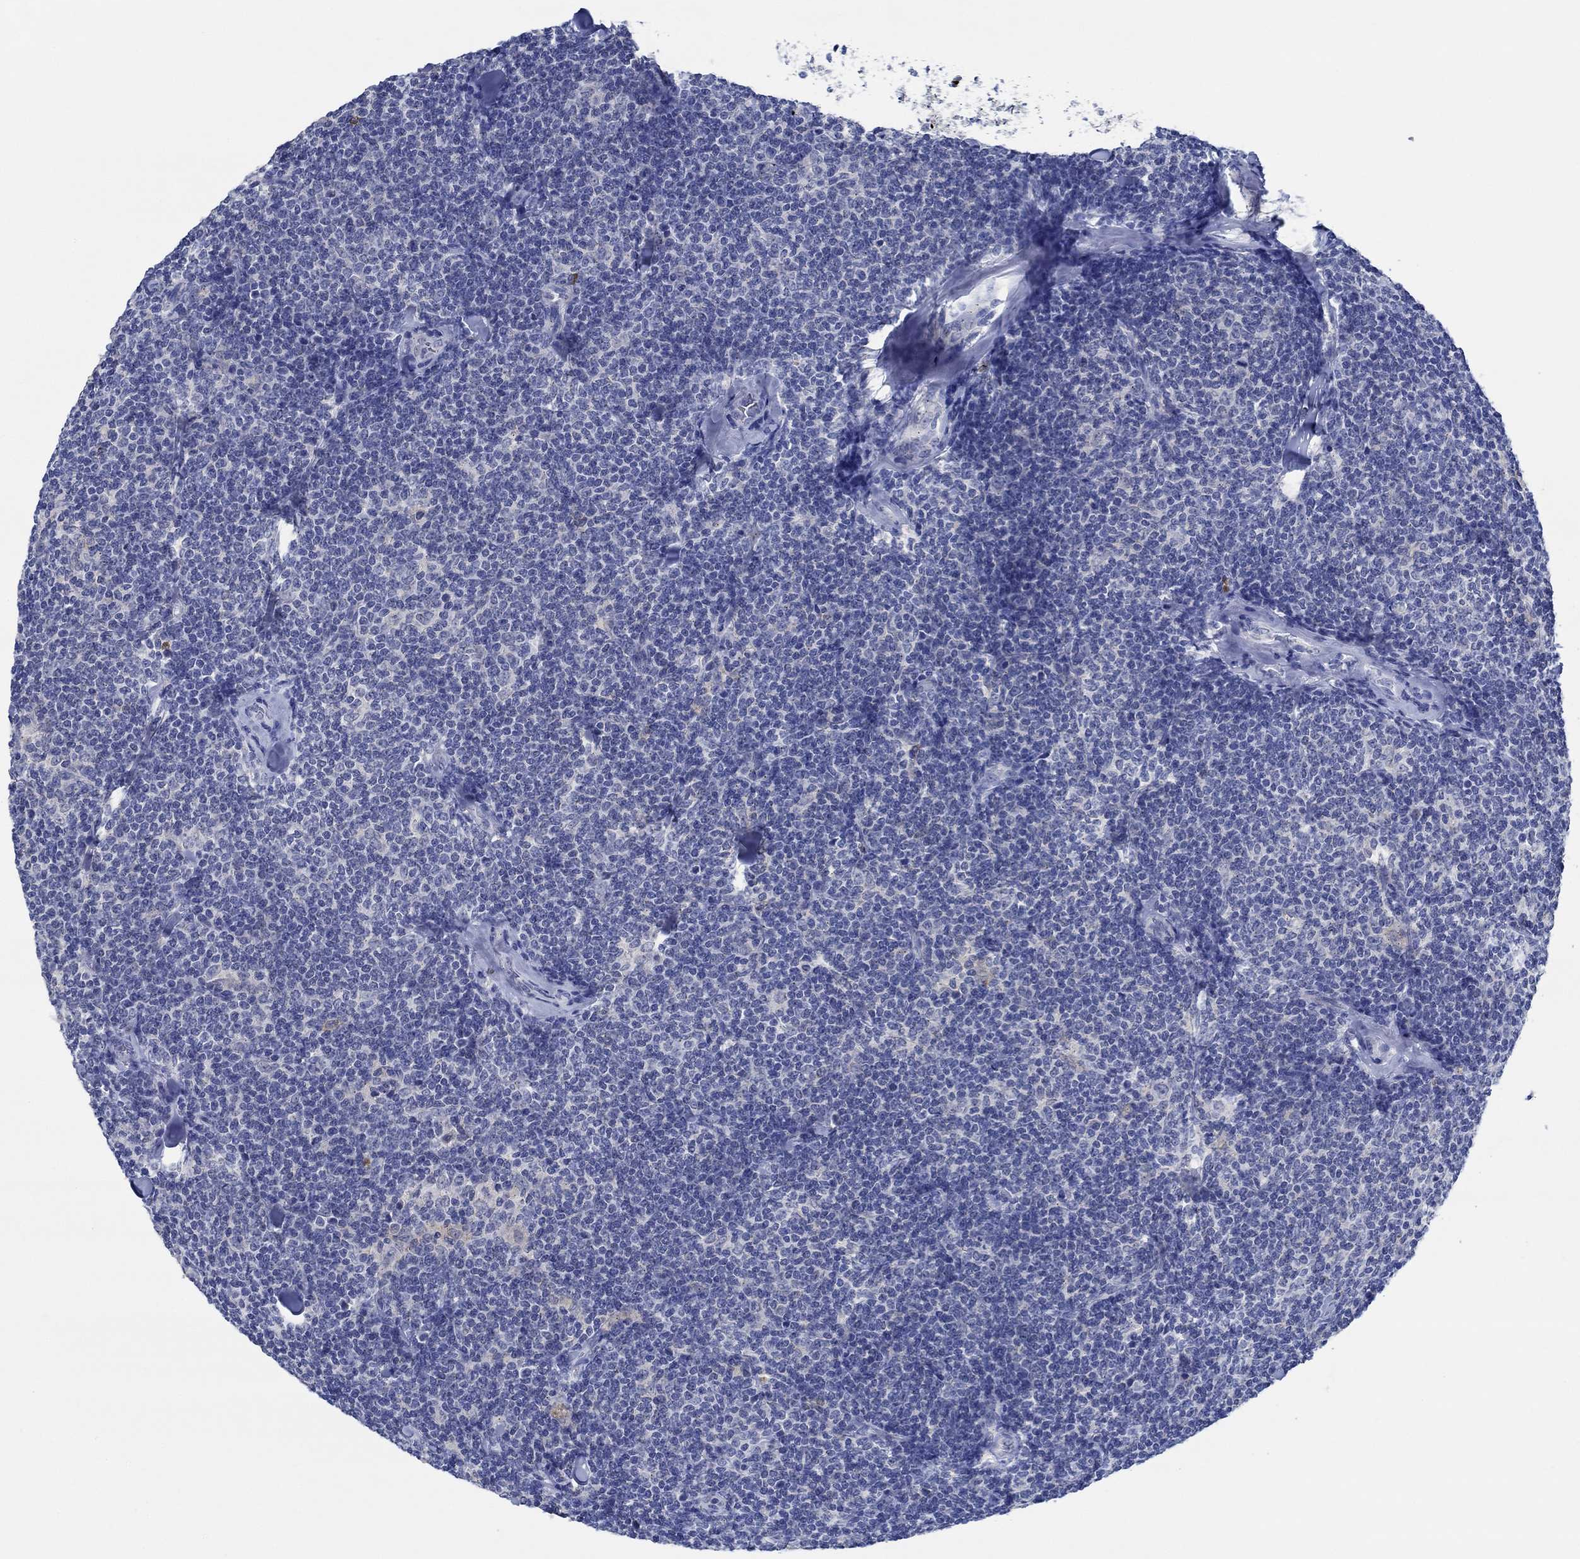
{"staining": {"intensity": "negative", "quantity": "none", "location": "none"}, "tissue": "lymphoma", "cell_type": "Tumor cells", "image_type": "cancer", "snomed": [{"axis": "morphology", "description": "Malignant lymphoma, non-Hodgkin's type, Low grade"}, {"axis": "topography", "description": "Lymph node"}], "caption": "Low-grade malignant lymphoma, non-Hodgkin's type was stained to show a protein in brown. There is no significant staining in tumor cells.", "gene": "CPM", "patient": {"sex": "female", "age": 56}}